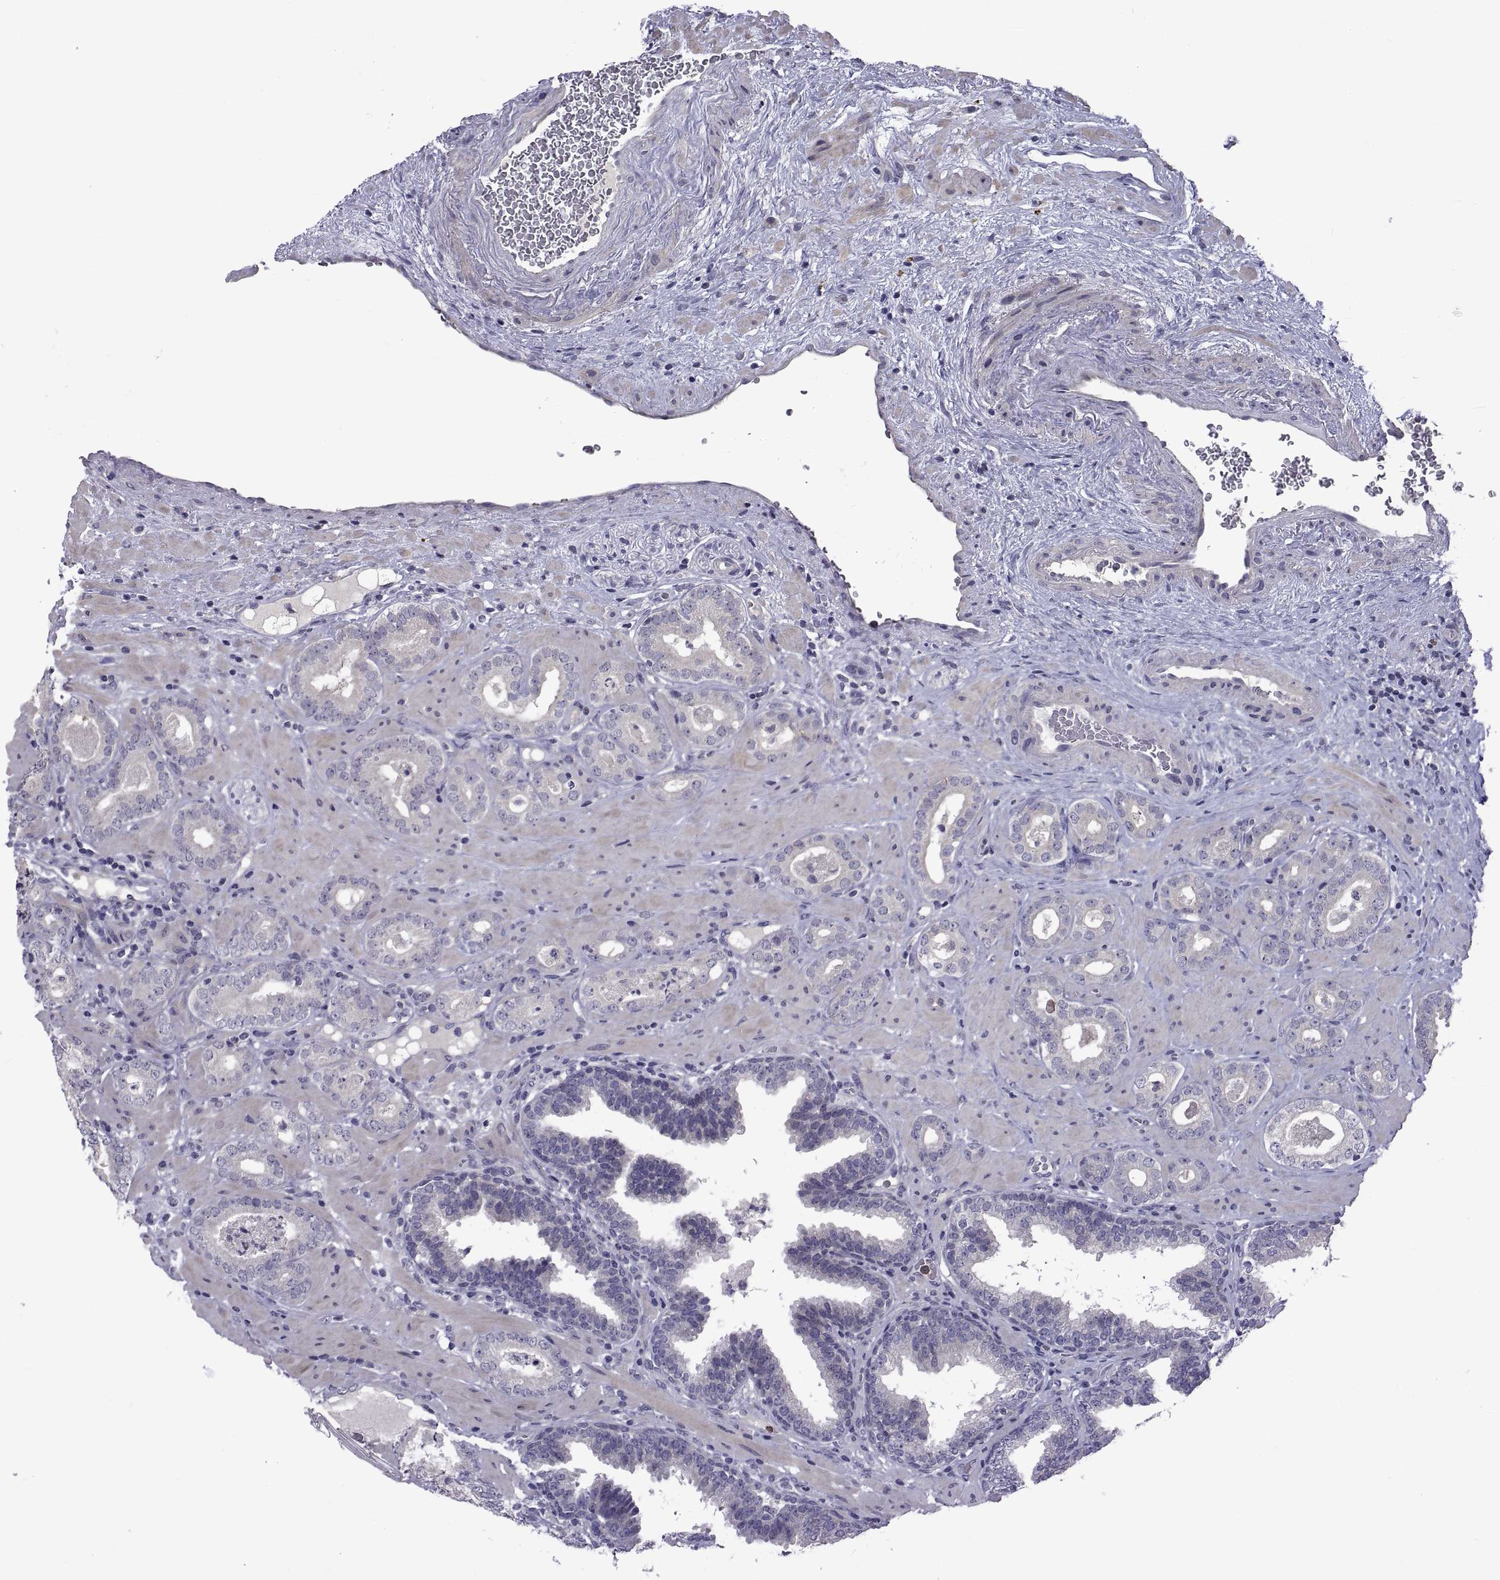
{"staining": {"intensity": "negative", "quantity": "none", "location": "none"}, "tissue": "prostate cancer", "cell_type": "Tumor cells", "image_type": "cancer", "snomed": [{"axis": "morphology", "description": "Adenocarcinoma, Low grade"}, {"axis": "topography", "description": "Prostate"}], "caption": "A histopathology image of human prostate cancer (adenocarcinoma (low-grade)) is negative for staining in tumor cells.", "gene": "NPTX2", "patient": {"sex": "male", "age": 60}}